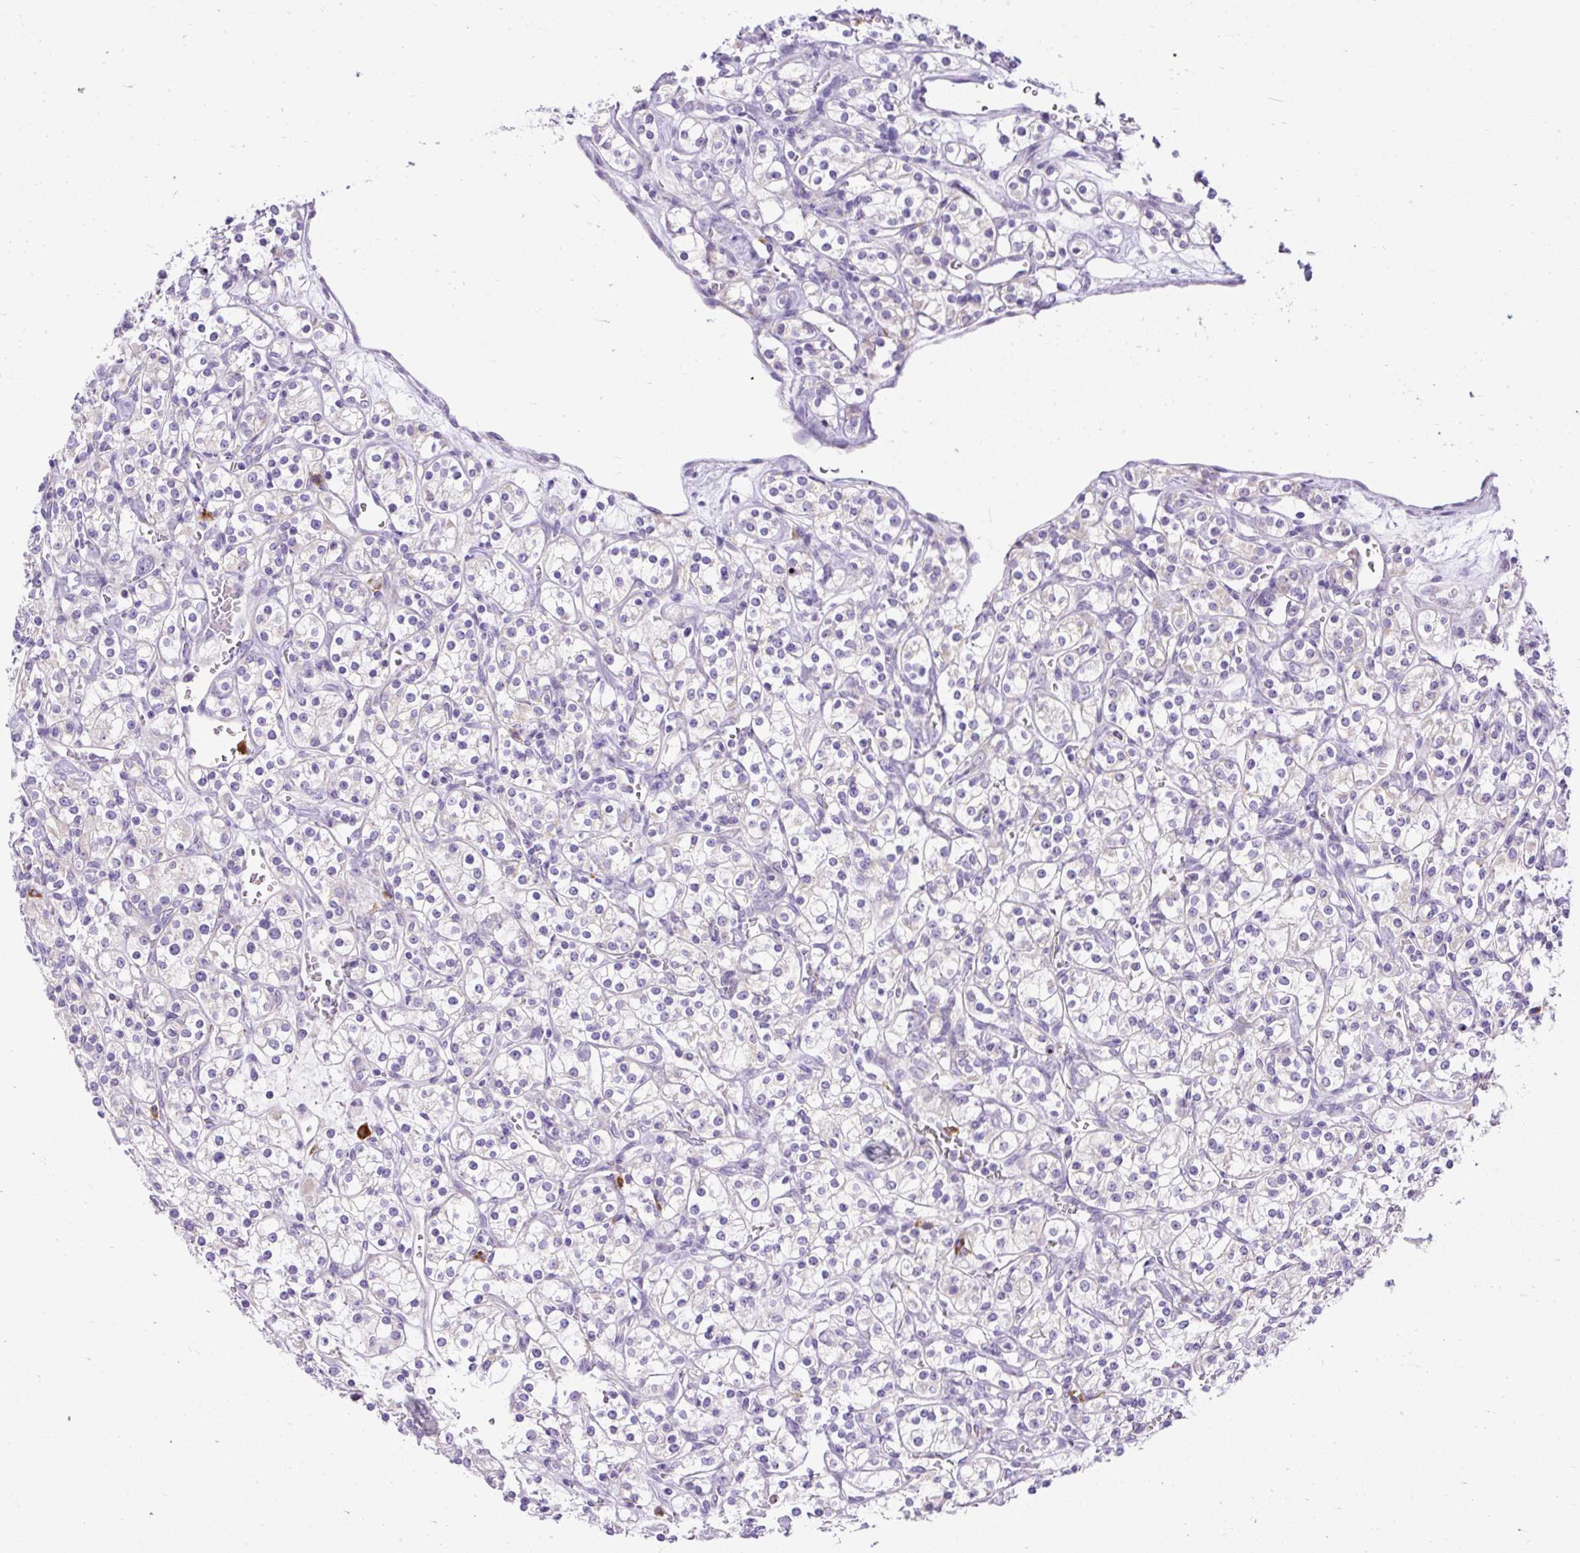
{"staining": {"intensity": "negative", "quantity": "none", "location": "none"}, "tissue": "renal cancer", "cell_type": "Tumor cells", "image_type": "cancer", "snomed": [{"axis": "morphology", "description": "Adenocarcinoma, NOS"}, {"axis": "topography", "description": "Kidney"}], "caption": "Human renal cancer (adenocarcinoma) stained for a protein using immunohistochemistry (IHC) reveals no expression in tumor cells.", "gene": "SYBU", "patient": {"sex": "male", "age": 77}}